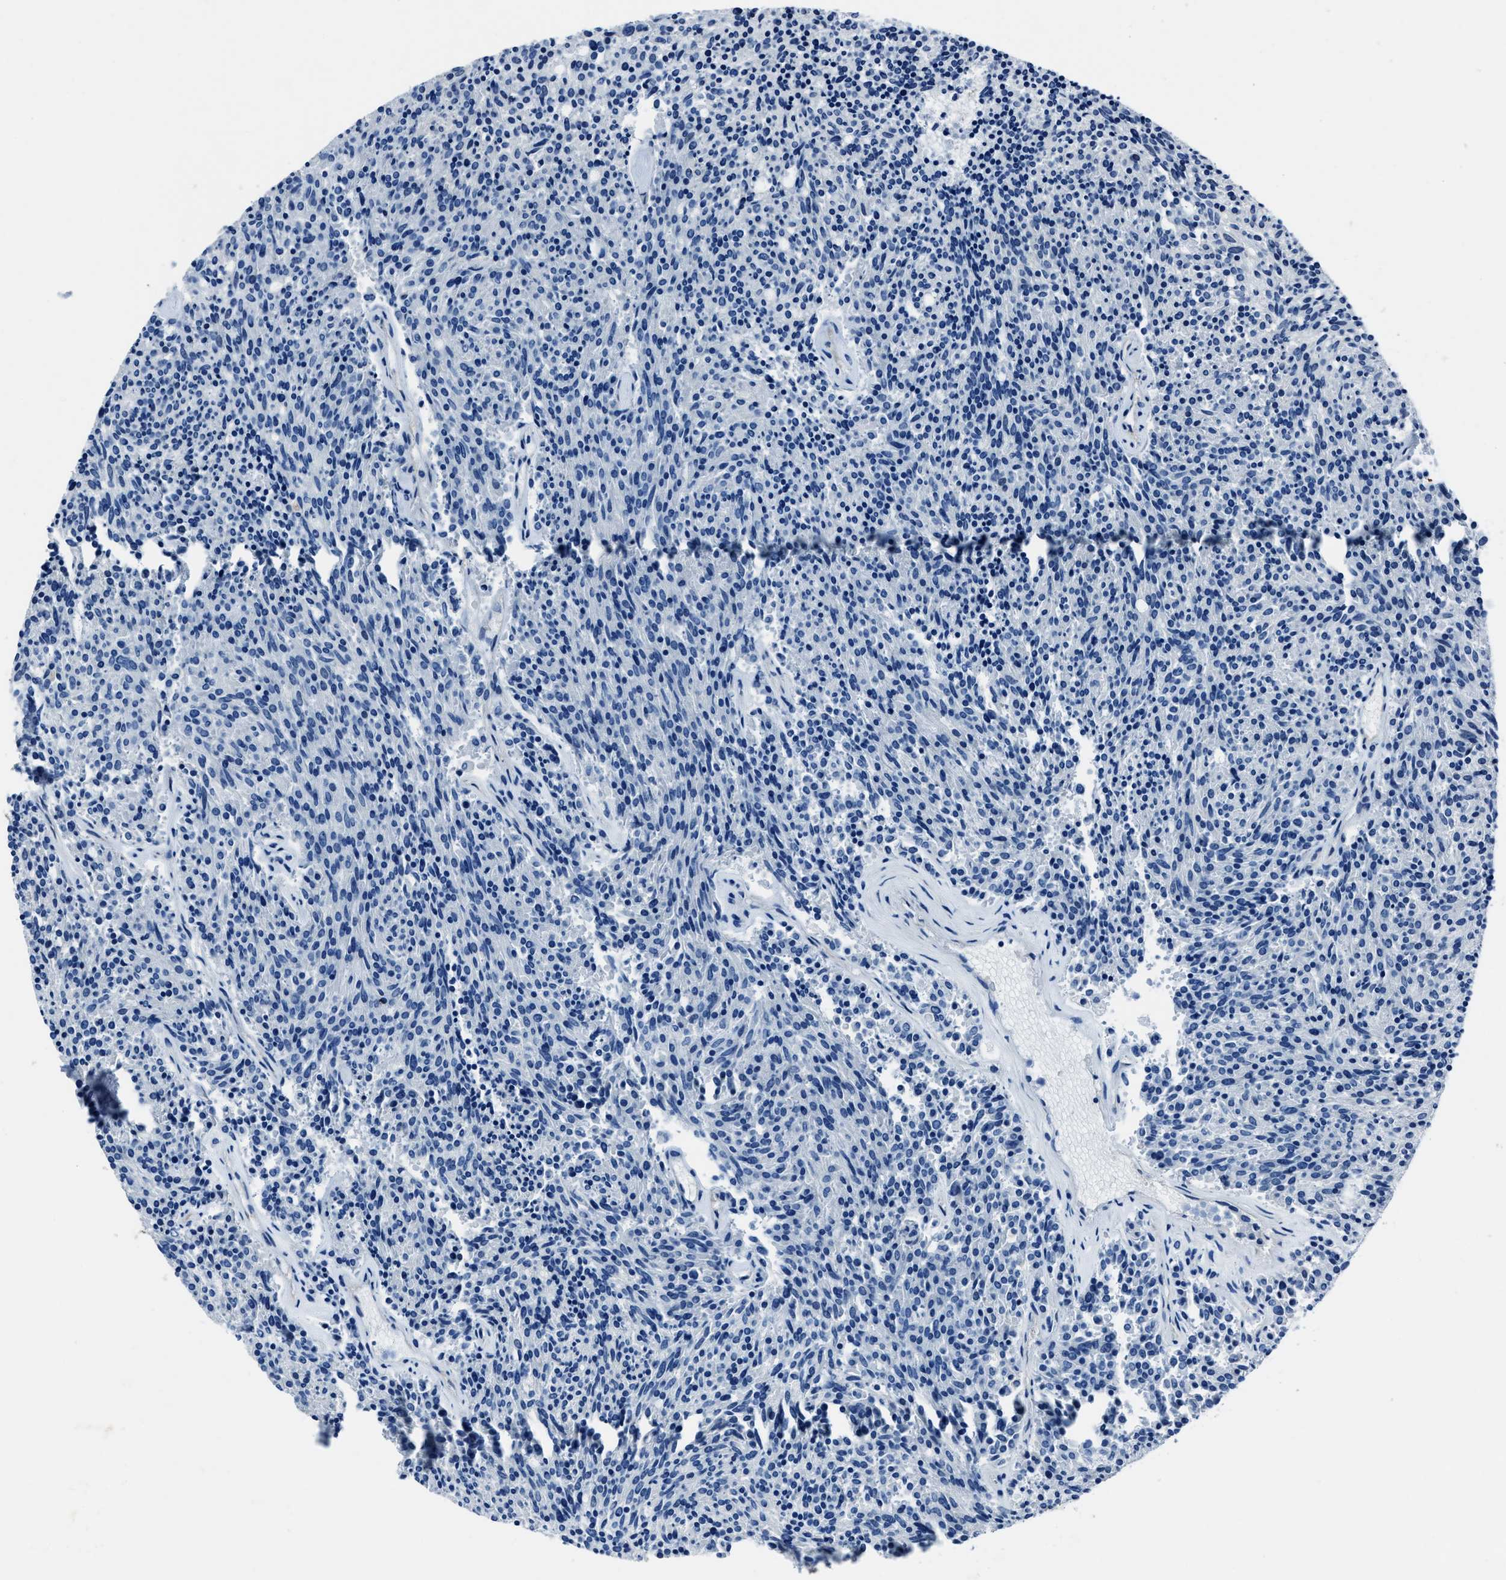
{"staining": {"intensity": "negative", "quantity": "none", "location": "none"}, "tissue": "carcinoid", "cell_type": "Tumor cells", "image_type": "cancer", "snomed": [{"axis": "morphology", "description": "Carcinoid, malignant, NOS"}, {"axis": "topography", "description": "Pancreas"}], "caption": "Immunohistochemistry (IHC) histopathology image of human malignant carcinoid stained for a protein (brown), which reveals no expression in tumor cells.", "gene": "NACAD", "patient": {"sex": "female", "age": 54}}